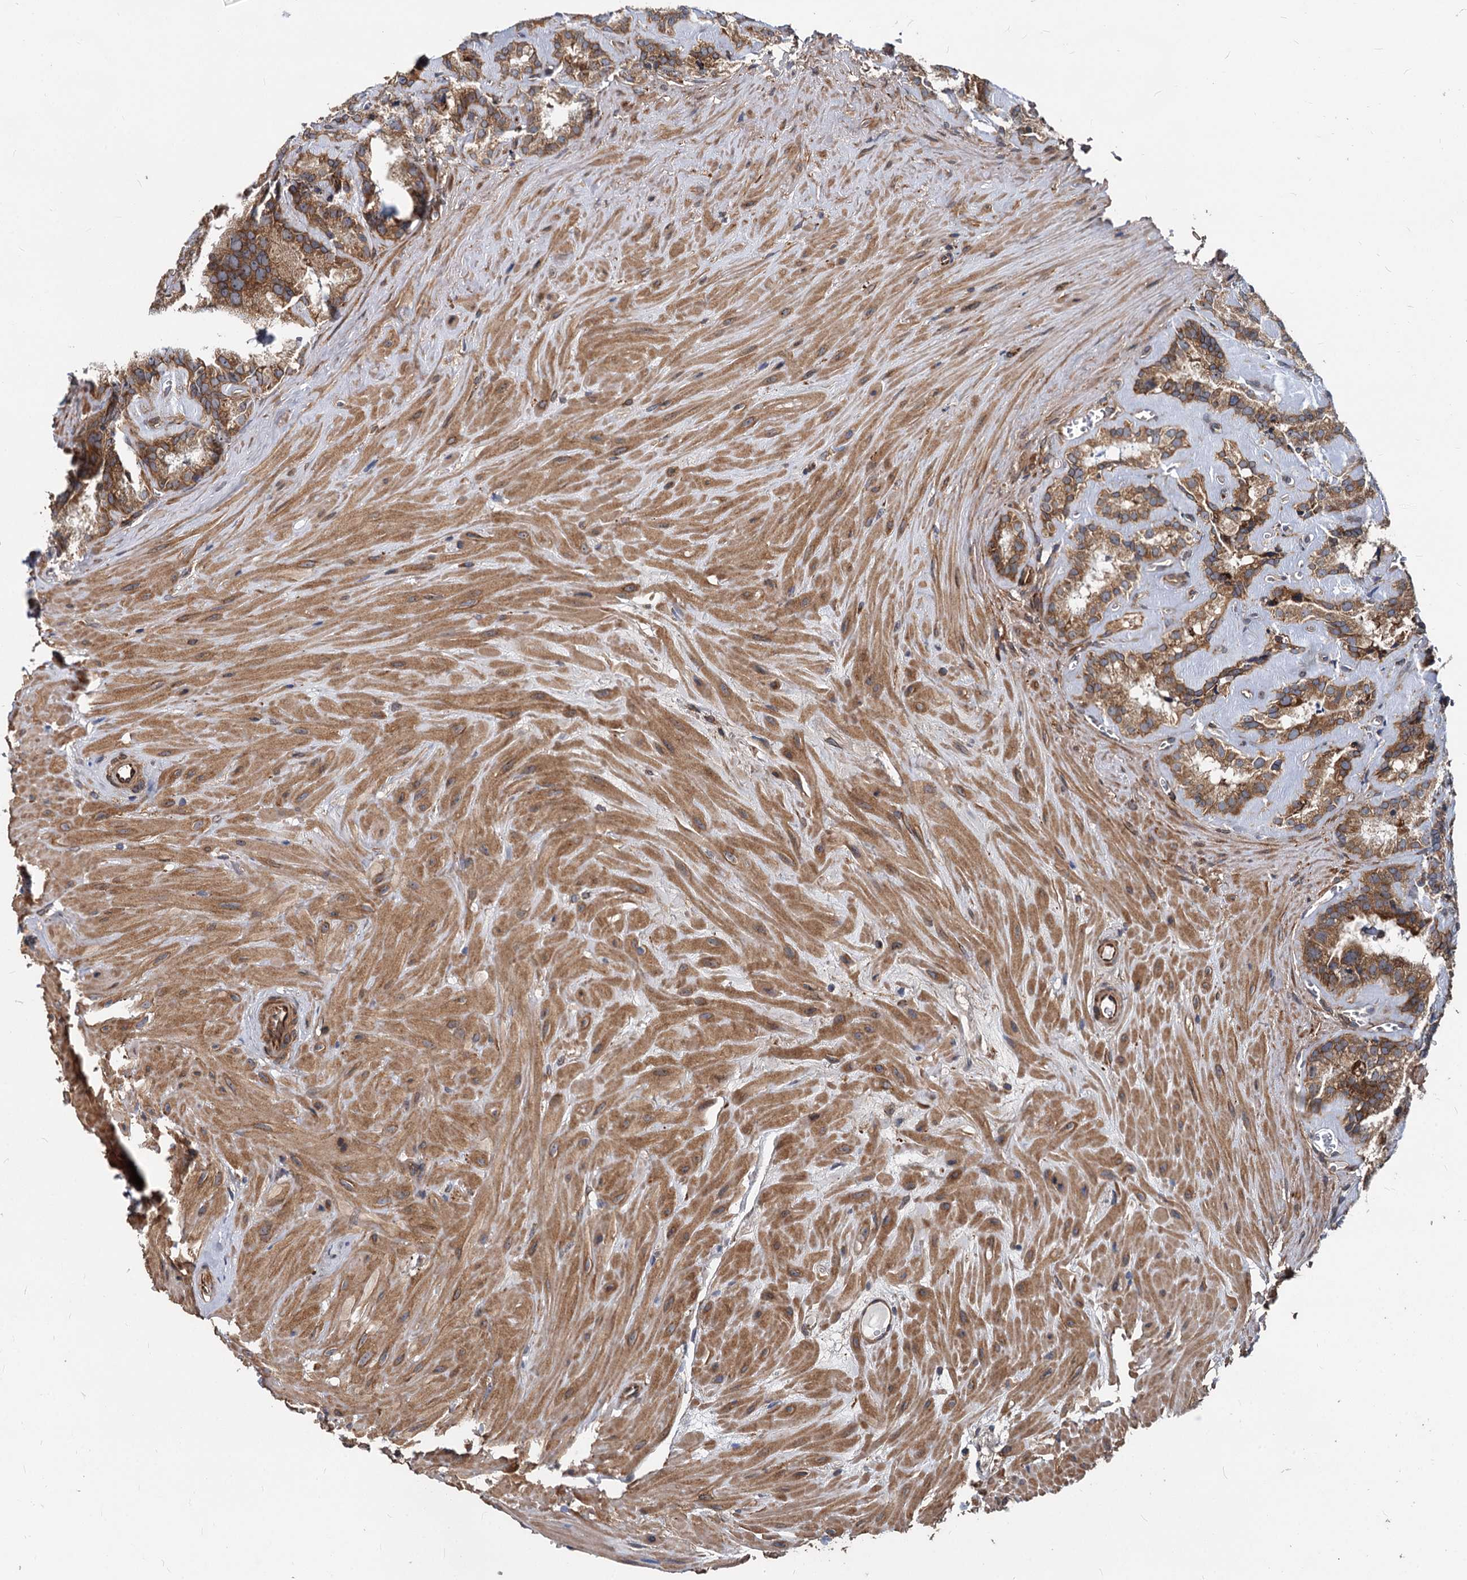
{"staining": {"intensity": "strong", "quantity": ">75%", "location": "cytoplasmic/membranous"}, "tissue": "seminal vesicle", "cell_type": "Glandular cells", "image_type": "normal", "snomed": [{"axis": "morphology", "description": "Normal tissue, NOS"}, {"axis": "topography", "description": "Prostate"}, {"axis": "topography", "description": "Seminal veicle"}], "caption": "Immunohistochemical staining of unremarkable human seminal vesicle demonstrates strong cytoplasmic/membranous protein positivity in about >75% of glandular cells.", "gene": "STIM1", "patient": {"sex": "male", "age": 59}}